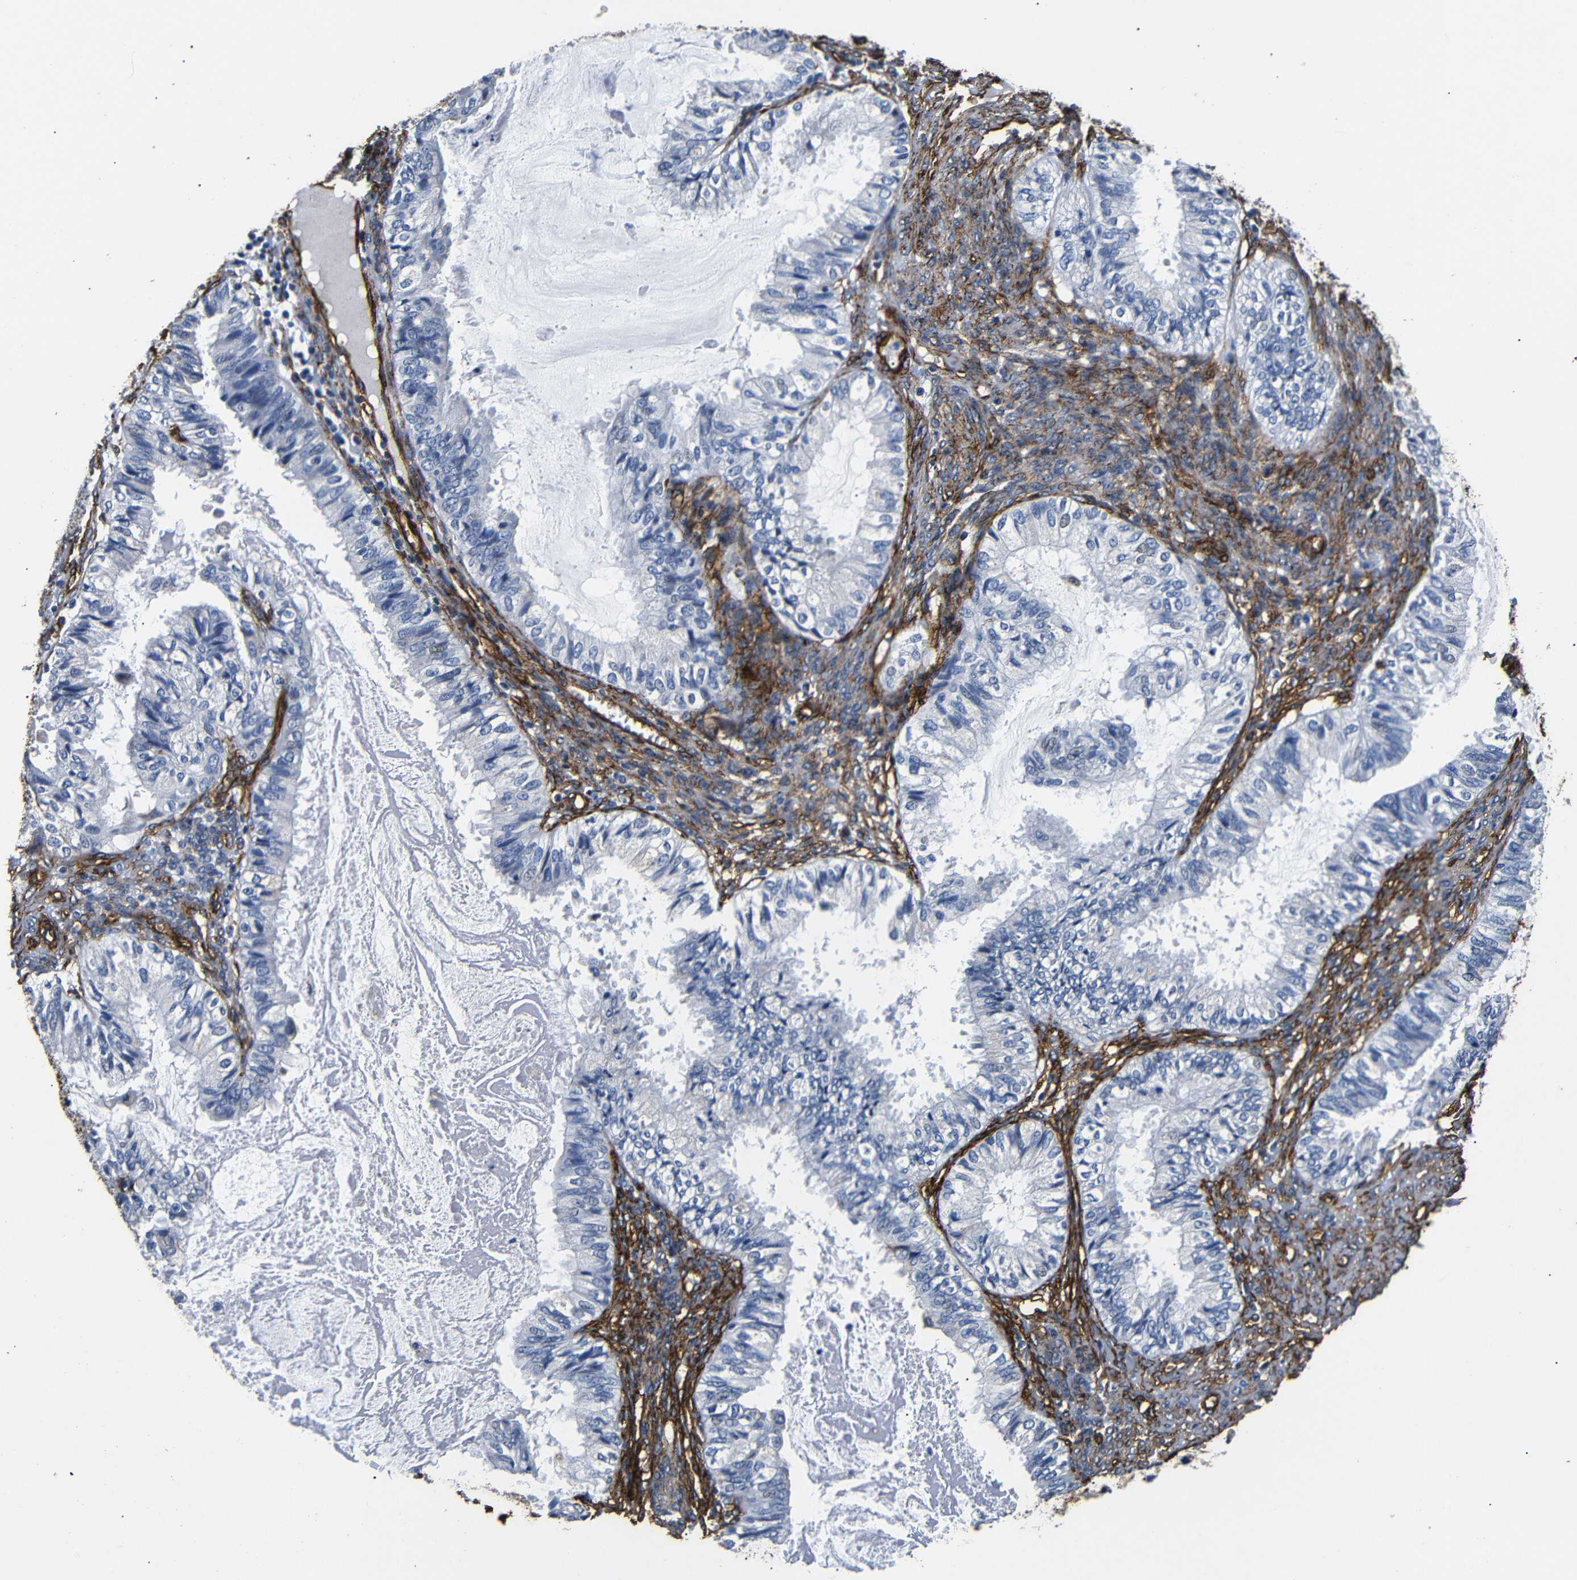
{"staining": {"intensity": "negative", "quantity": "none", "location": "none"}, "tissue": "cervical cancer", "cell_type": "Tumor cells", "image_type": "cancer", "snomed": [{"axis": "morphology", "description": "Normal tissue, NOS"}, {"axis": "morphology", "description": "Adenocarcinoma, NOS"}, {"axis": "topography", "description": "Cervix"}, {"axis": "topography", "description": "Endometrium"}], "caption": "High power microscopy micrograph of an IHC histopathology image of cervical cancer (adenocarcinoma), revealing no significant staining in tumor cells.", "gene": "CAV2", "patient": {"sex": "female", "age": 86}}